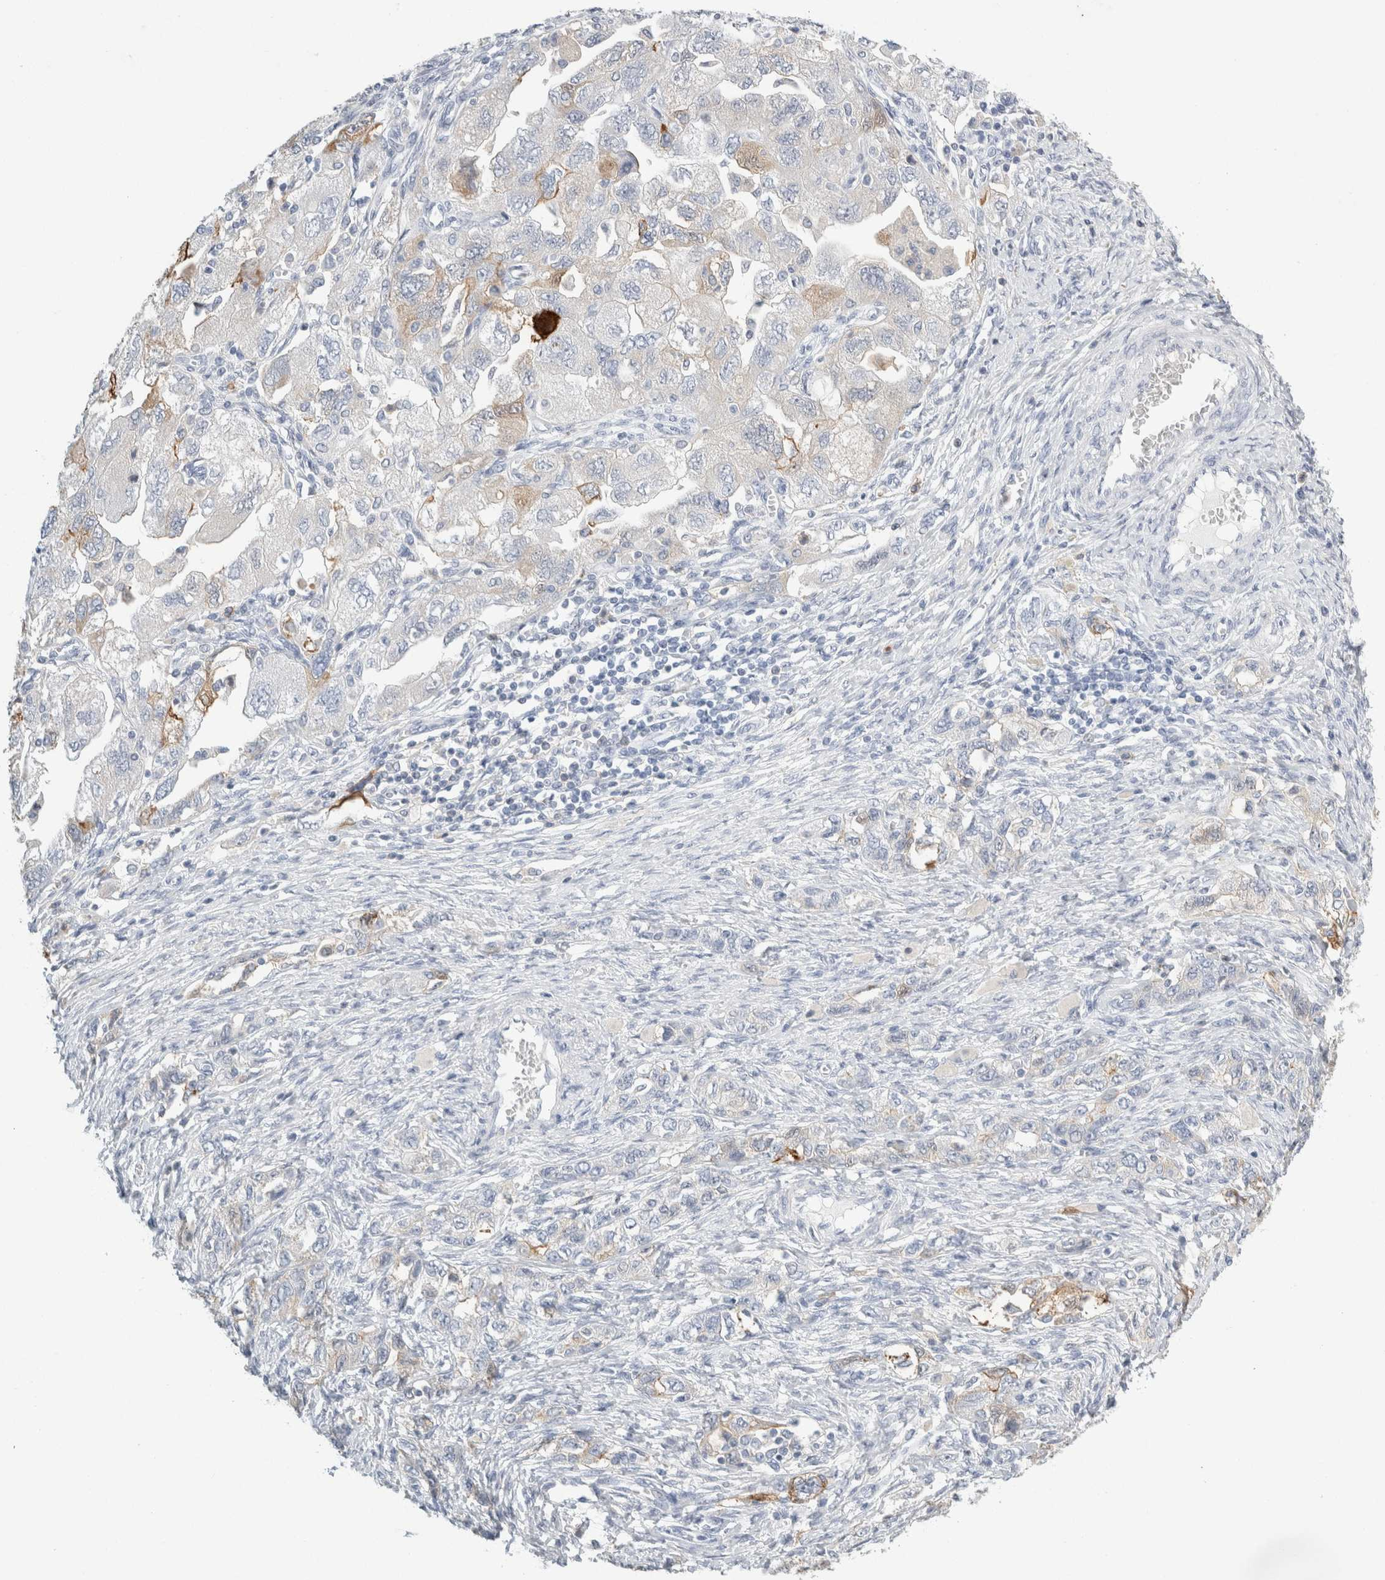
{"staining": {"intensity": "moderate", "quantity": "<25%", "location": "cytoplasmic/membranous"}, "tissue": "ovarian cancer", "cell_type": "Tumor cells", "image_type": "cancer", "snomed": [{"axis": "morphology", "description": "Carcinoma, NOS"}, {"axis": "morphology", "description": "Cystadenocarcinoma, serous, NOS"}, {"axis": "topography", "description": "Ovary"}], "caption": "A high-resolution micrograph shows immunohistochemistry staining of serous cystadenocarcinoma (ovarian), which reveals moderate cytoplasmic/membranous staining in approximately <25% of tumor cells.", "gene": "P2RY2", "patient": {"sex": "female", "age": 69}}